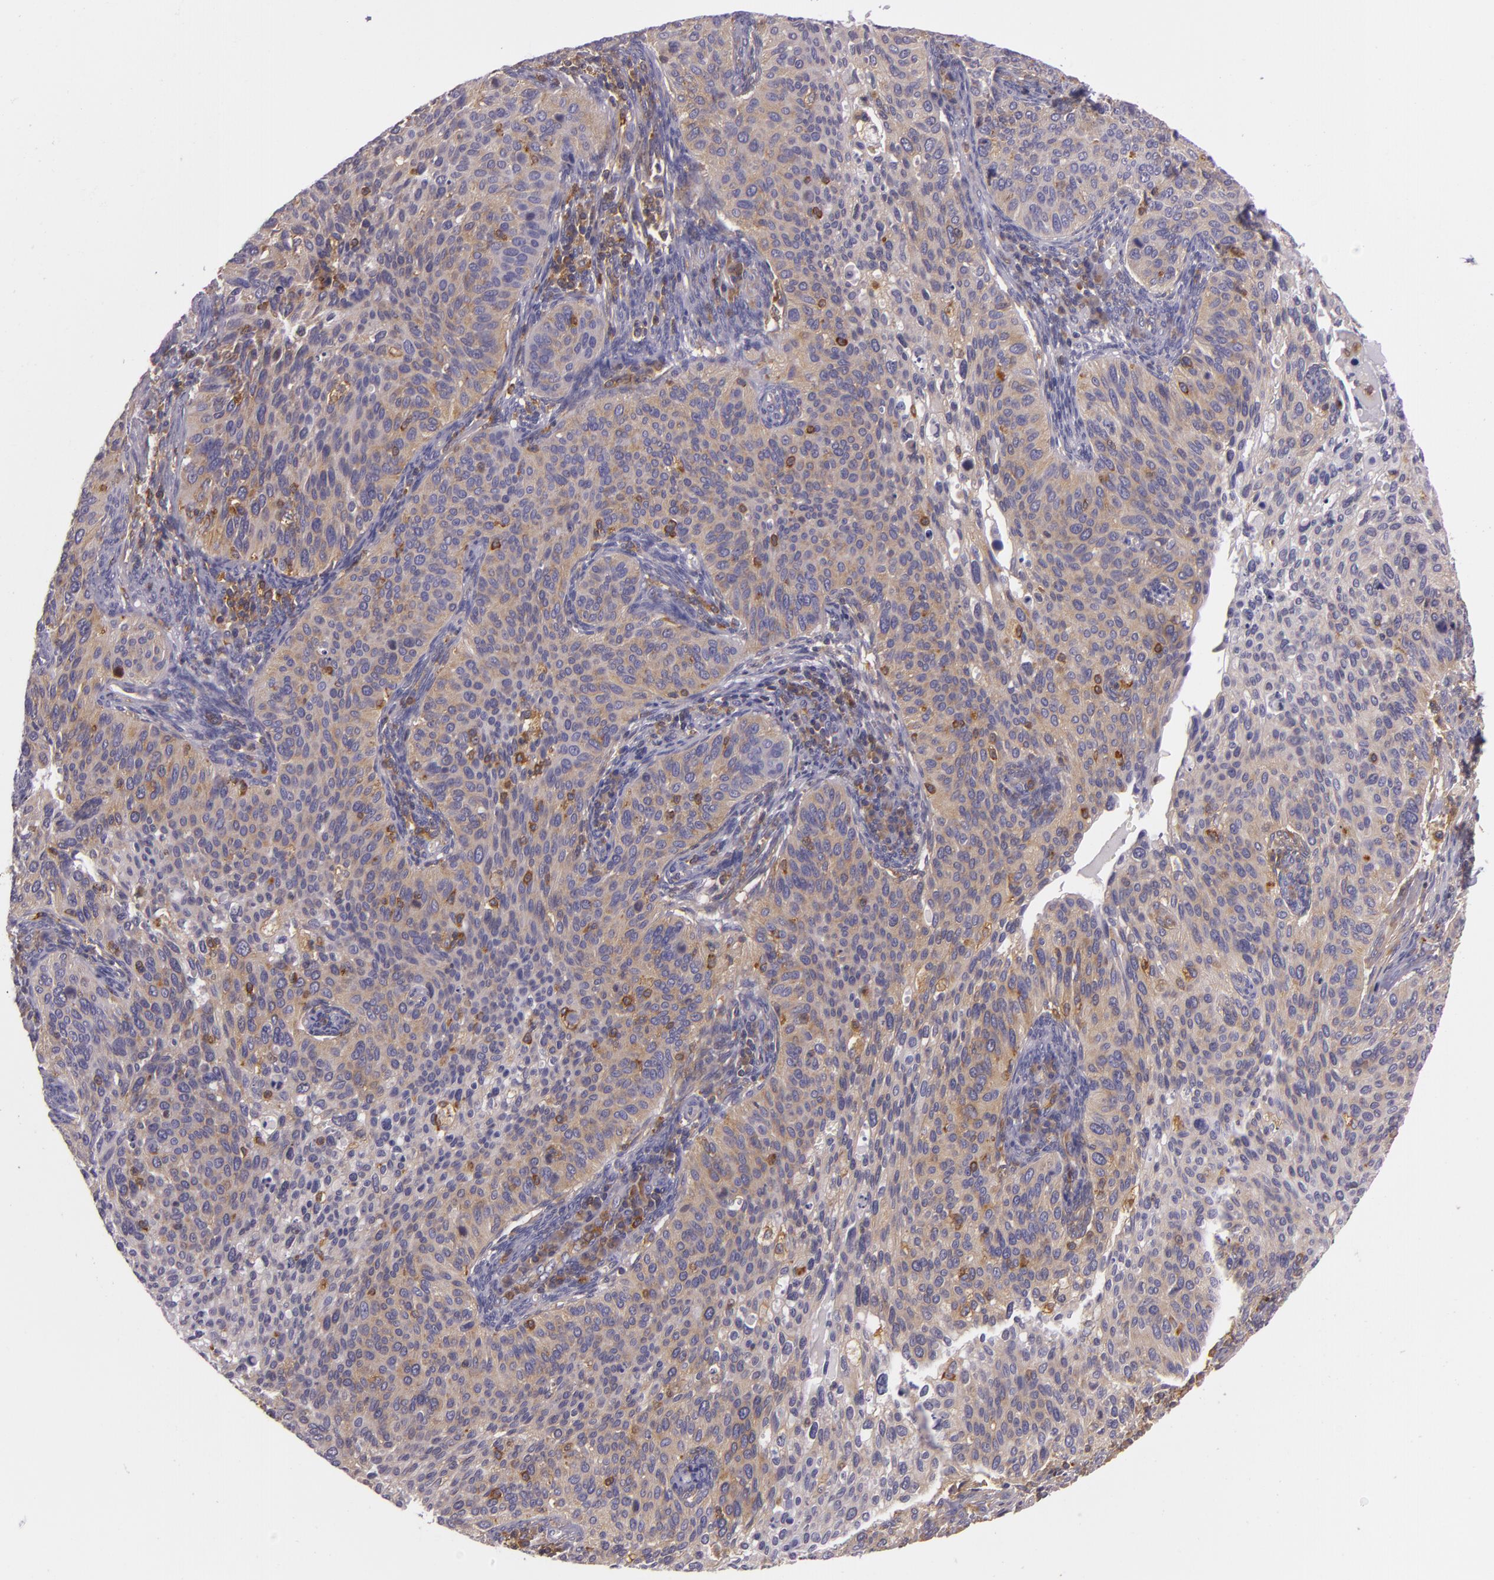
{"staining": {"intensity": "weak", "quantity": ">75%", "location": "cytoplasmic/membranous"}, "tissue": "cervical cancer", "cell_type": "Tumor cells", "image_type": "cancer", "snomed": [{"axis": "morphology", "description": "Adenocarcinoma, NOS"}, {"axis": "topography", "description": "Cervix"}], "caption": "Human cervical cancer stained for a protein (brown) exhibits weak cytoplasmic/membranous positive staining in about >75% of tumor cells.", "gene": "TLN1", "patient": {"sex": "female", "age": 29}}